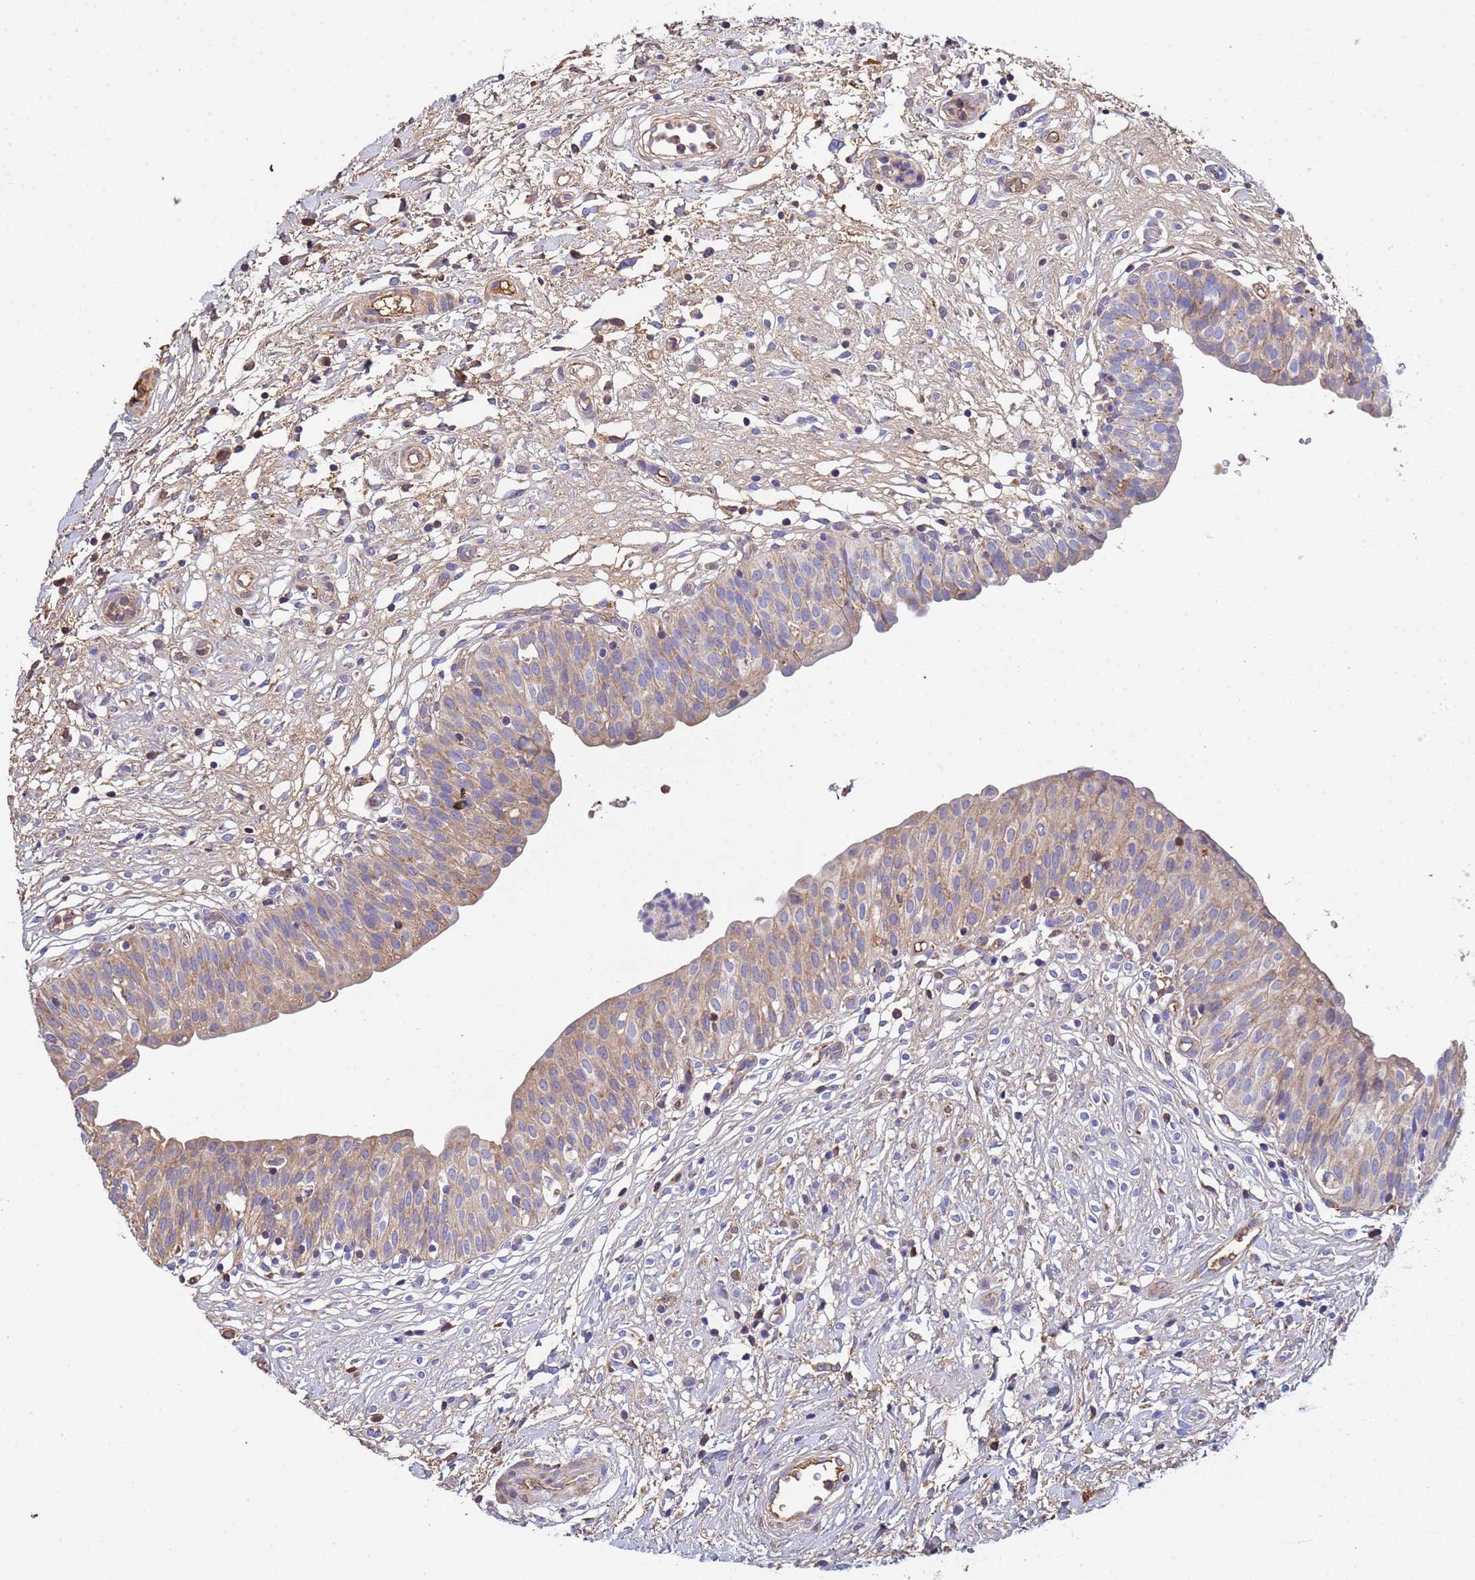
{"staining": {"intensity": "moderate", "quantity": "25%-75%", "location": "cytoplasmic/membranous"}, "tissue": "urinary bladder", "cell_type": "Urothelial cells", "image_type": "normal", "snomed": [{"axis": "morphology", "description": "Normal tissue, NOS"}, {"axis": "topography", "description": "Urinary bladder"}], "caption": "Protein staining demonstrates moderate cytoplasmic/membranous expression in approximately 25%-75% of urothelial cells in unremarkable urinary bladder. The protein of interest is shown in brown color, while the nuclei are stained blue.", "gene": "GLUD1", "patient": {"sex": "male", "age": 55}}